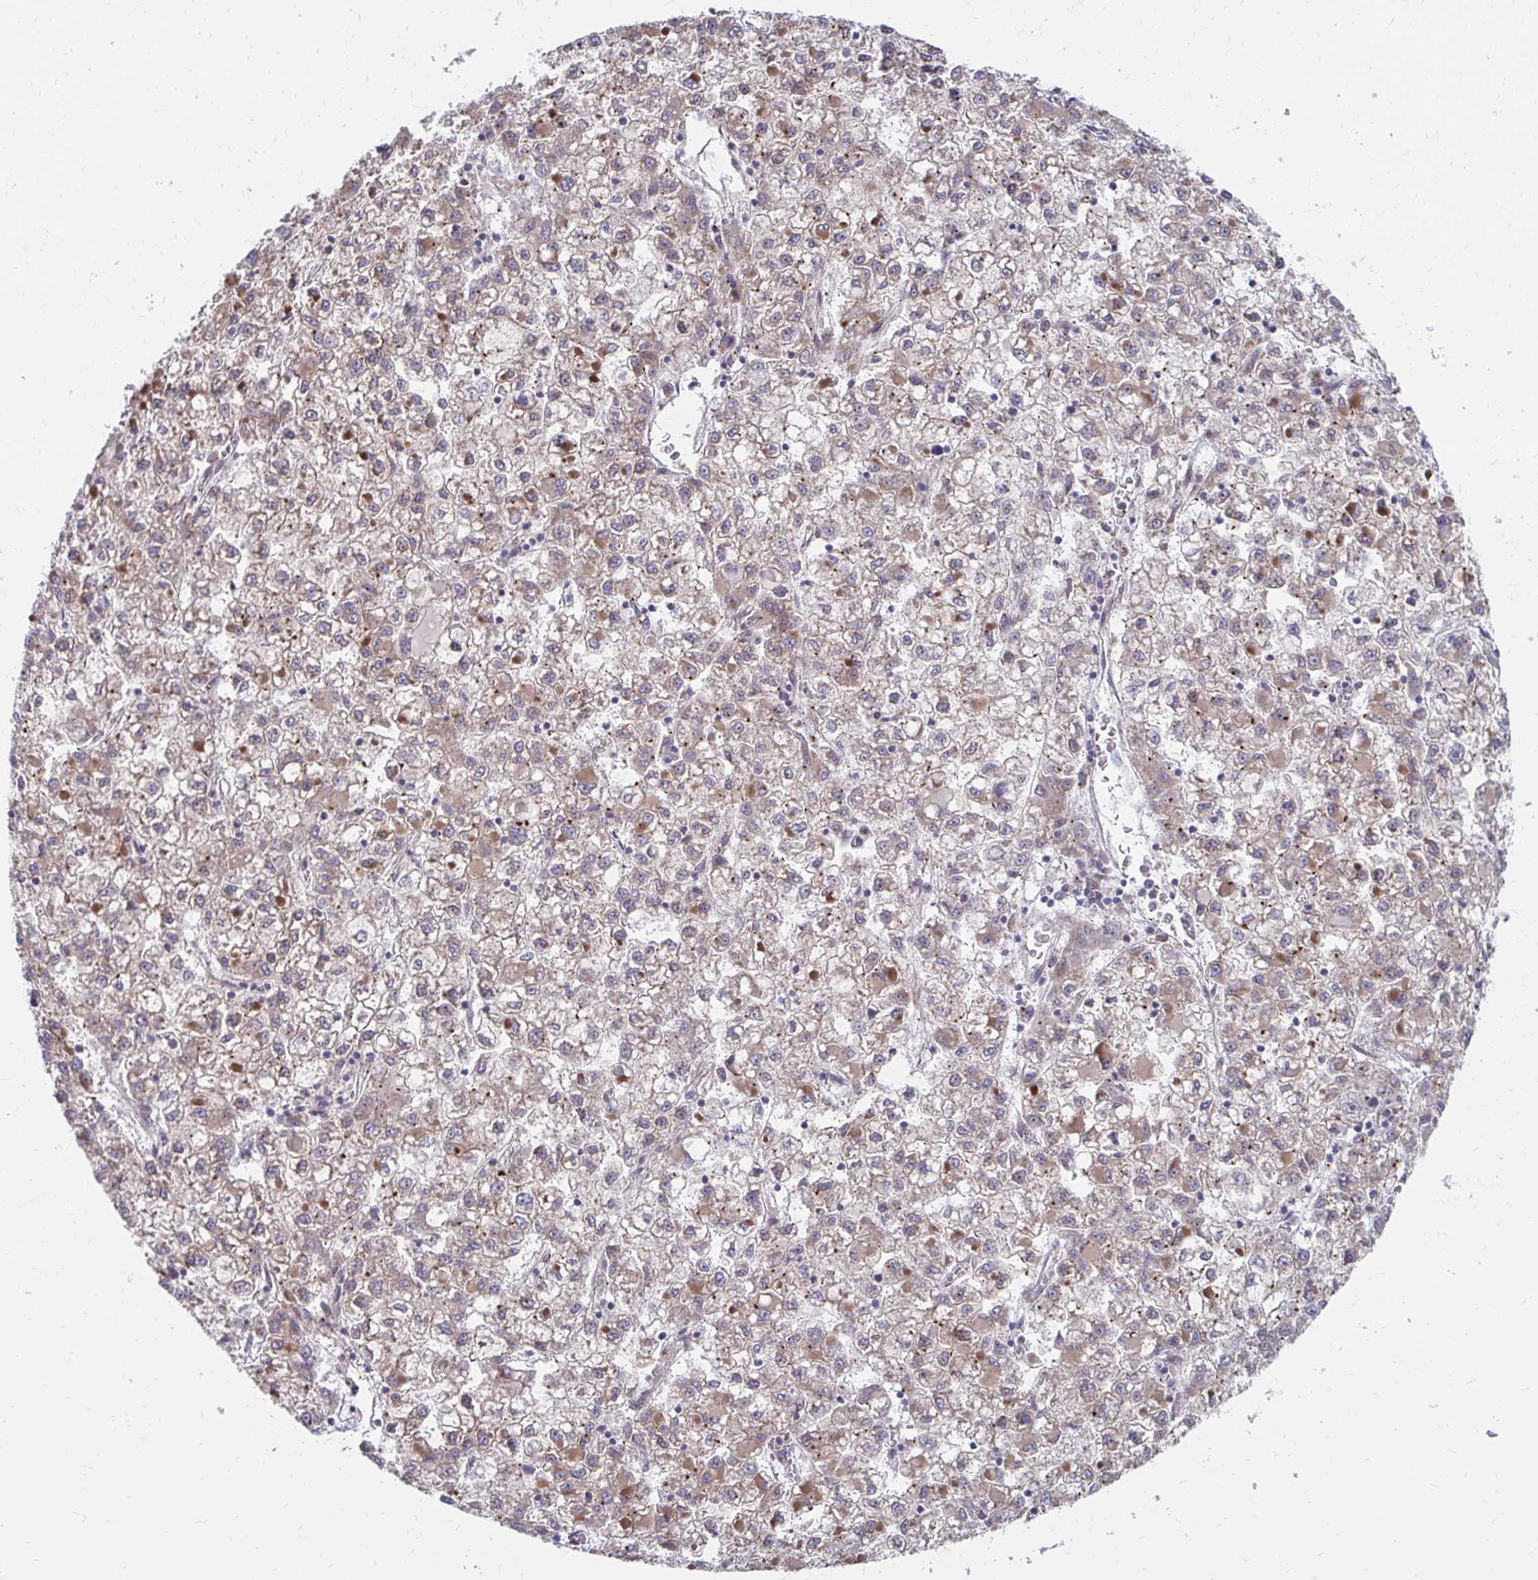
{"staining": {"intensity": "weak", "quantity": ">75%", "location": "cytoplasmic/membranous"}, "tissue": "liver cancer", "cell_type": "Tumor cells", "image_type": "cancer", "snomed": [{"axis": "morphology", "description": "Carcinoma, Hepatocellular, NOS"}, {"axis": "topography", "description": "Liver"}], "caption": "A histopathology image of human liver cancer stained for a protein shows weak cytoplasmic/membranous brown staining in tumor cells.", "gene": "ITPR2", "patient": {"sex": "male", "age": 40}}